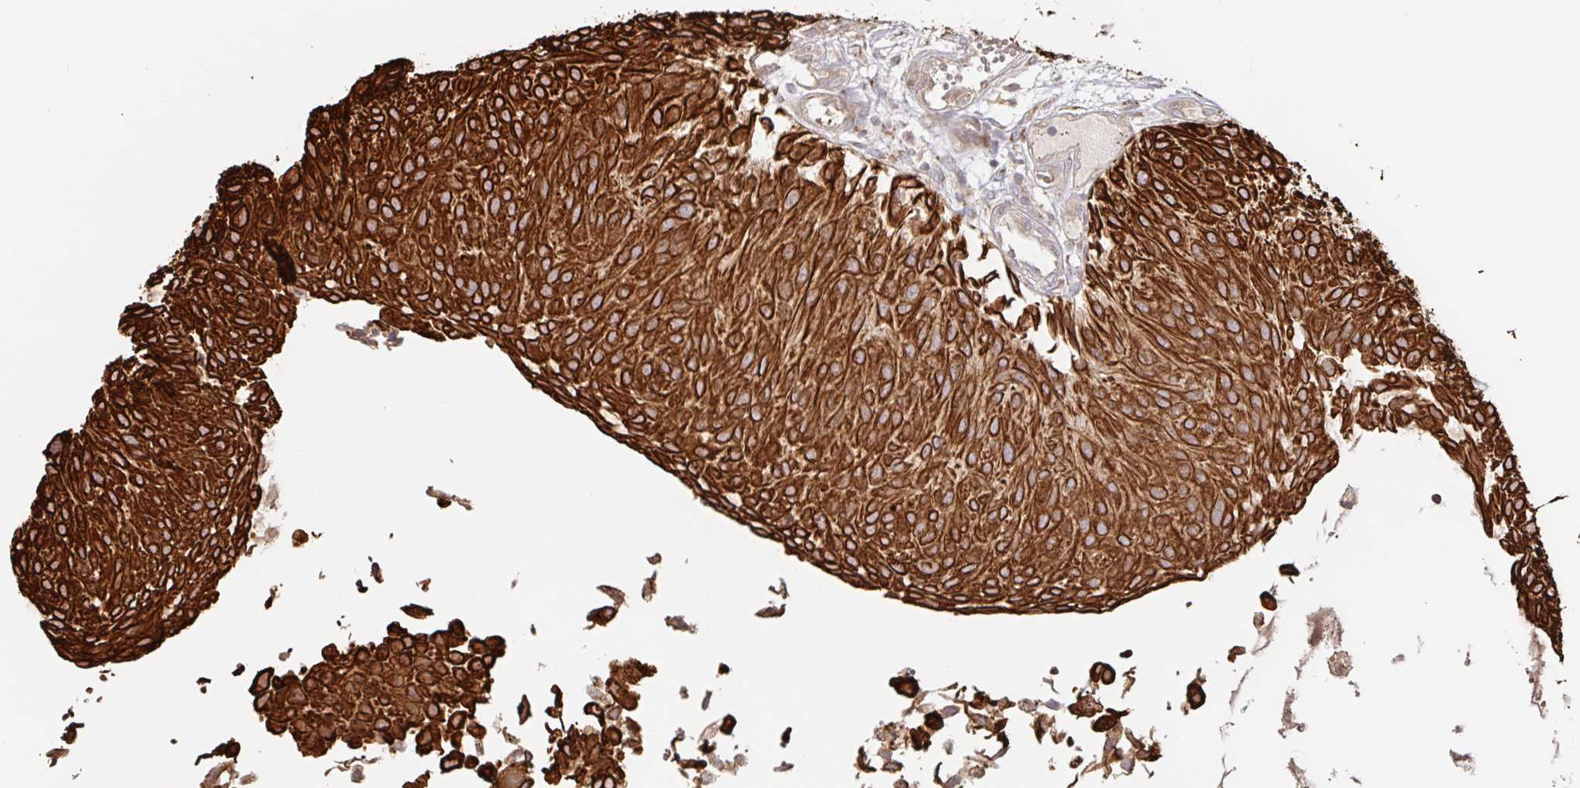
{"staining": {"intensity": "strong", "quantity": ">75%", "location": "cytoplasmic/membranous"}, "tissue": "urothelial cancer", "cell_type": "Tumor cells", "image_type": "cancer", "snomed": [{"axis": "morphology", "description": "Urothelial carcinoma, NOS"}, {"axis": "topography", "description": "Urinary bladder"}], "caption": "A high amount of strong cytoplasmic/membranous expression is seen in about >75% of tumor cells in urothelial cancer tissue.", "gene": "AACS", "patient": {"sex": "male", "age": 84}}